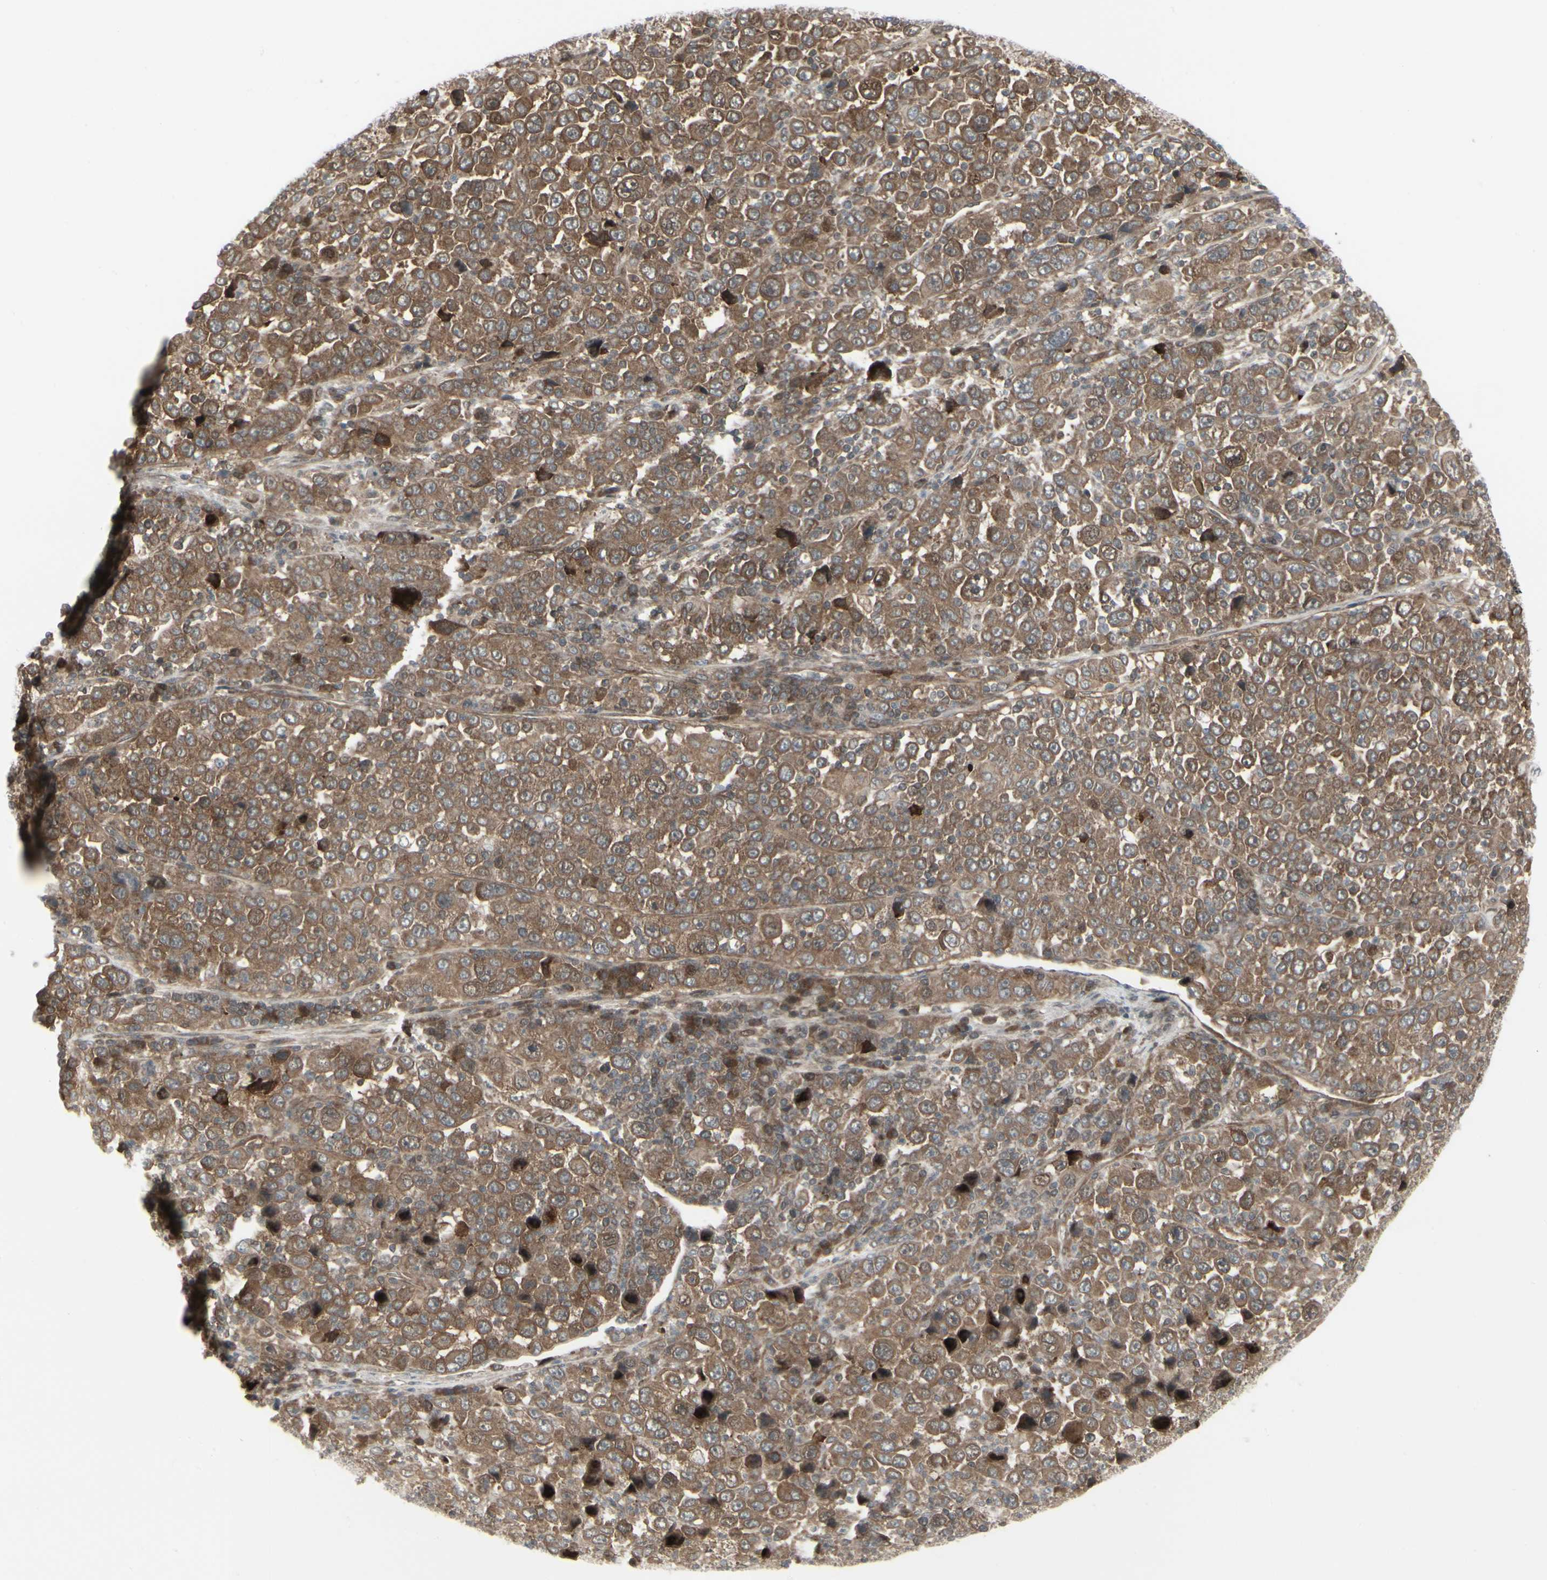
{"staining": {"intensity": "moderate", "quantity": ">75%", "location": "cytoplasmic/membranous"}, "tissue": "stomach cancer", "cell_type": "Tumor cells", "image_type": "cancer", "snomed": [{"axis": "morphology", "description": "Normal tissue, NOS"}, {"axis": "morphology", "description": "Adenocarcinoma, NOS"}, {"axis": "topography", "description": "Stomach, upper"}, {"axis": "topography", "description": "Stomach"}], "caption": "Protein expression analysis of adenocarcinoma (stomach) demonstrates moderate cytoplasmic/membranous positivity in about >75% of tumor cells.", "gene": "IGFBP6", "patient": {"sex": "male", "age": 59}}